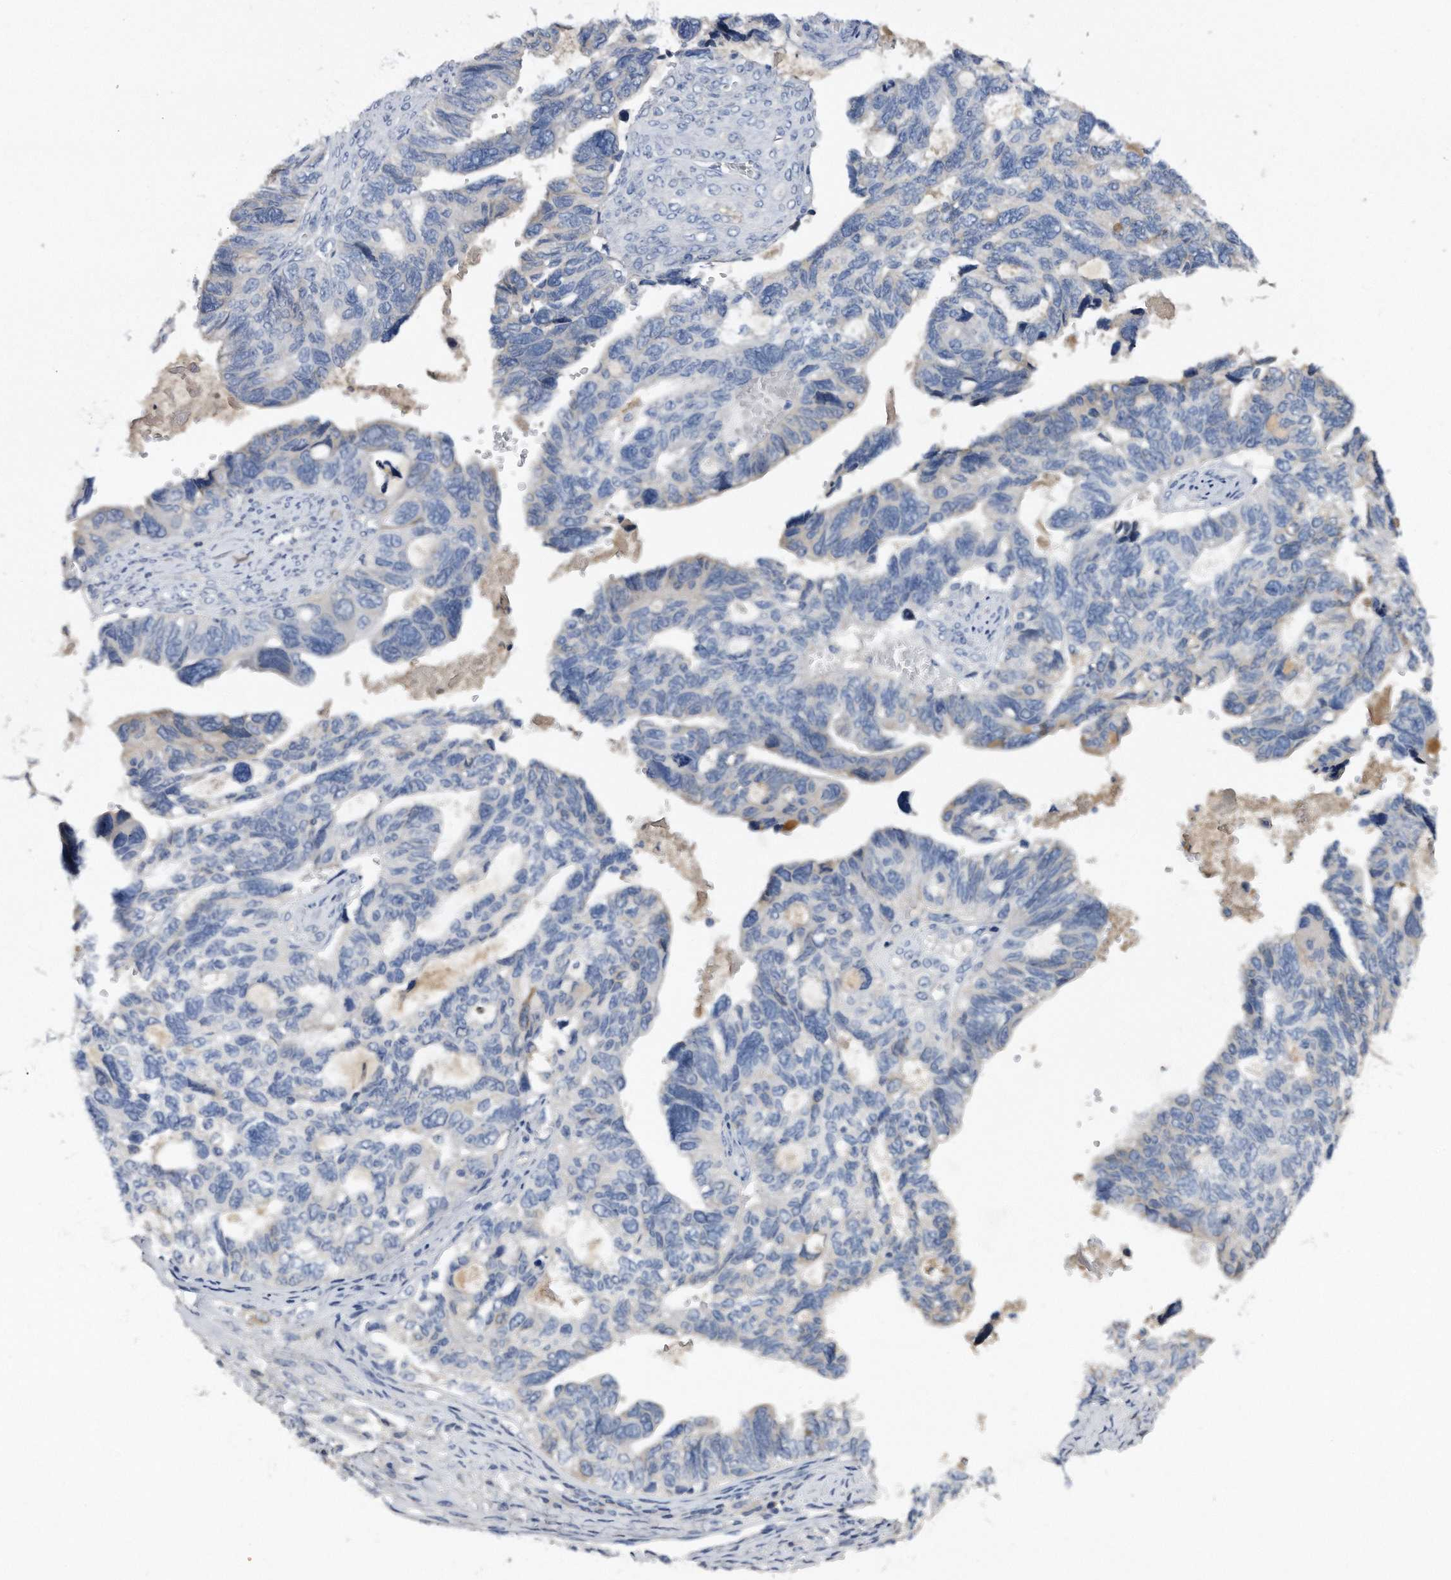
{"staining": {"intensity": "negative", "quantity": "none", "location": "none"}, "tissue": "ovarian cancer", "cell_type": "Tumor cells", "image_type": "cancer", "snomed": [{"axis": "morphology", "description": "Cystadenocarcinoma, serous, NOS"}, {"axis": "topography", "description": "Ovary"}], "caption": "Tumor cells are negative for brown protein staining in ovarian serous cystadenocarcinoma. Nuclei are stained in blue.", "gene": "ASNS", "patient": {"sex": "female", "age": 79}}